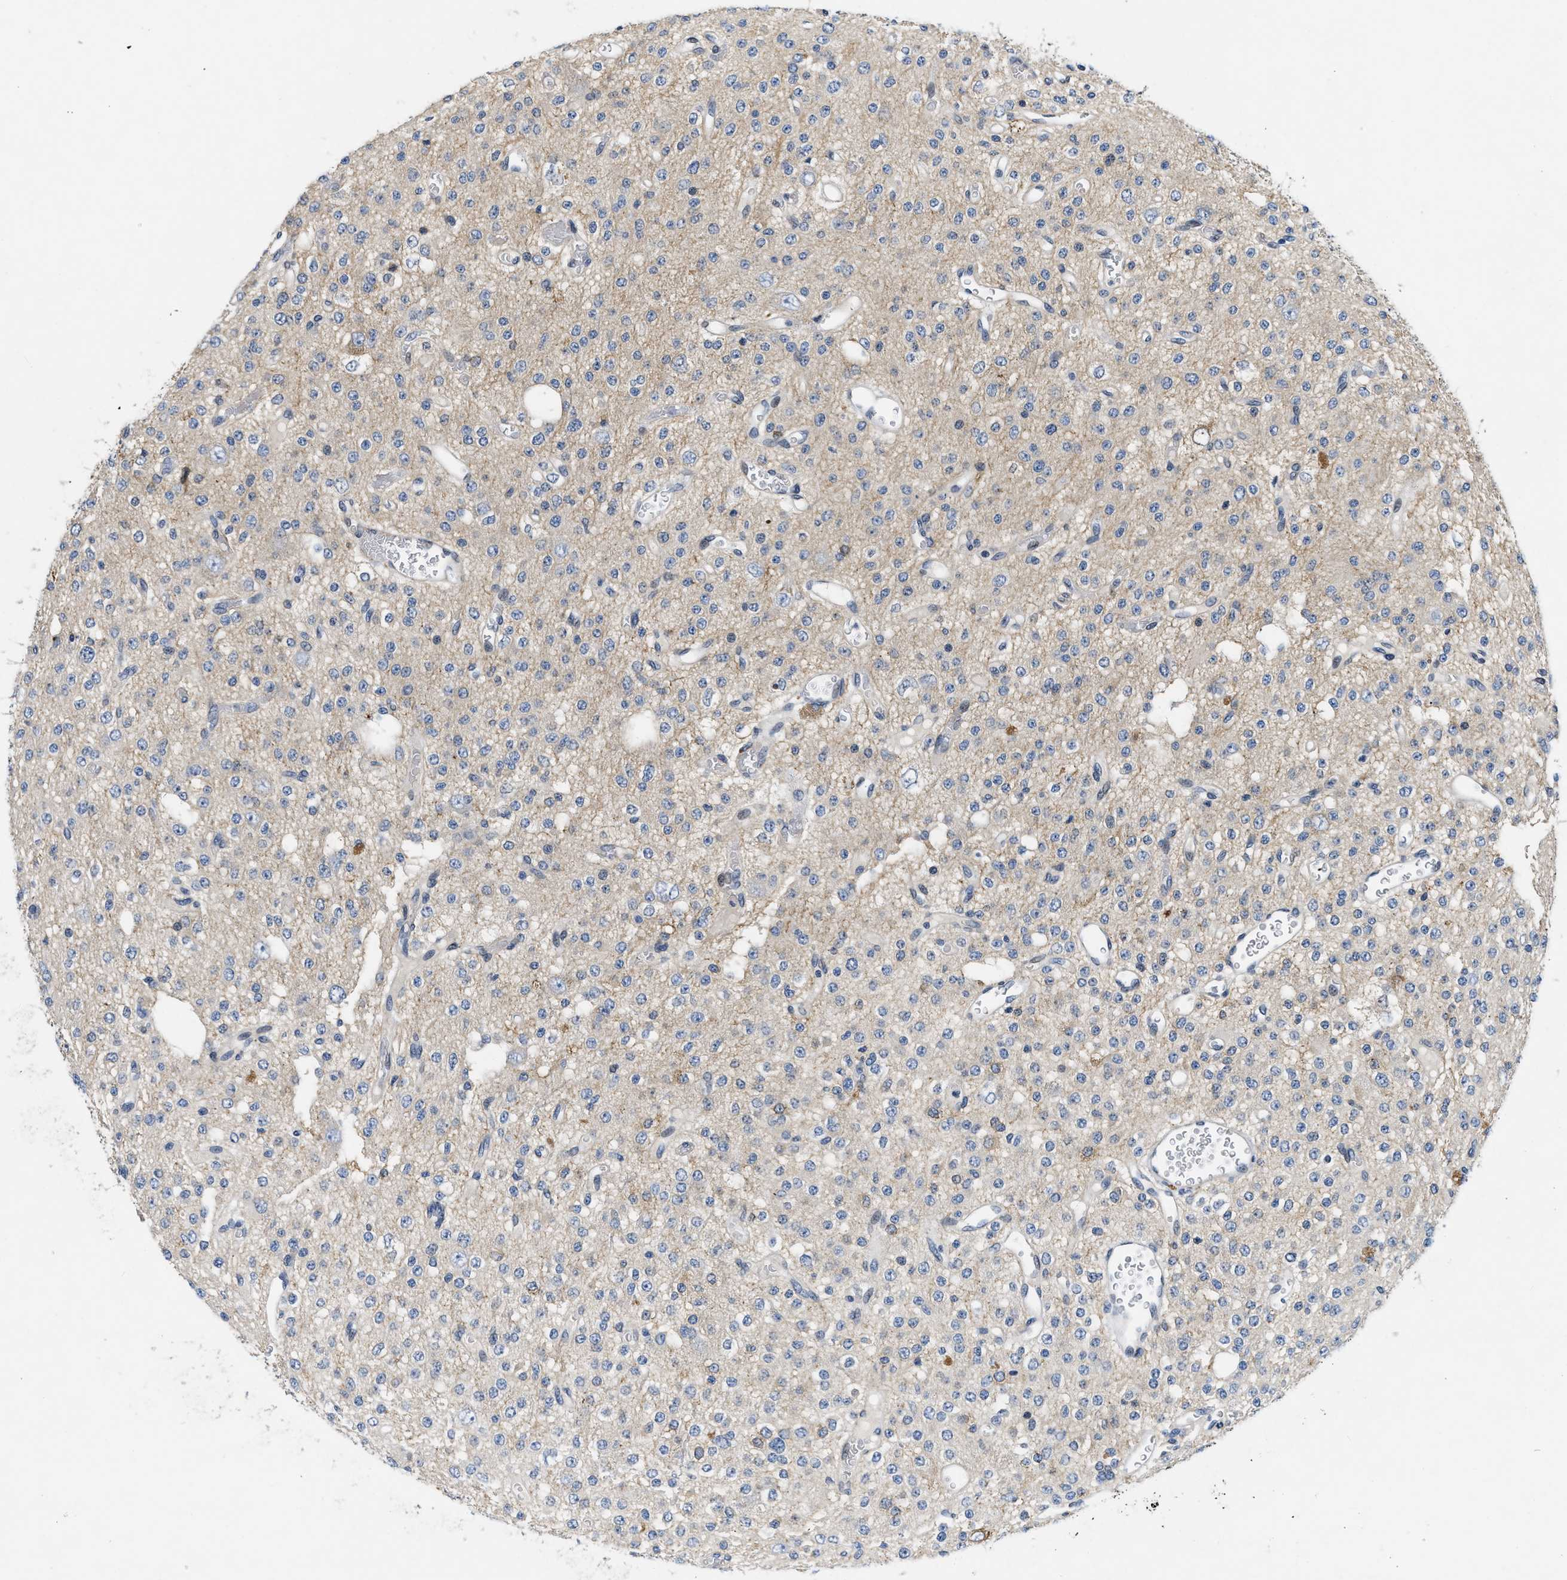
{"staining": {"intensity": "weak", "quantity": ">75%", "location": "cytoplasmic/membranous"}, "tissue": "glioma", "cell_type": "Tumor cells", "image_type": "cancer", "snomed": [{"axis": "morphology", "description": "Glioma, malignant, Low grade"}, {"axis": "topography", "description": "Brain"}], "caption": "A photomicrograph of human low-grade glioma (malignant) stained for a protein demonstrates weak cytoplasmic/membranous brown staining in tumor cells.", "gene": "VIP", "patient": {"sex": "male", "age": 38}}